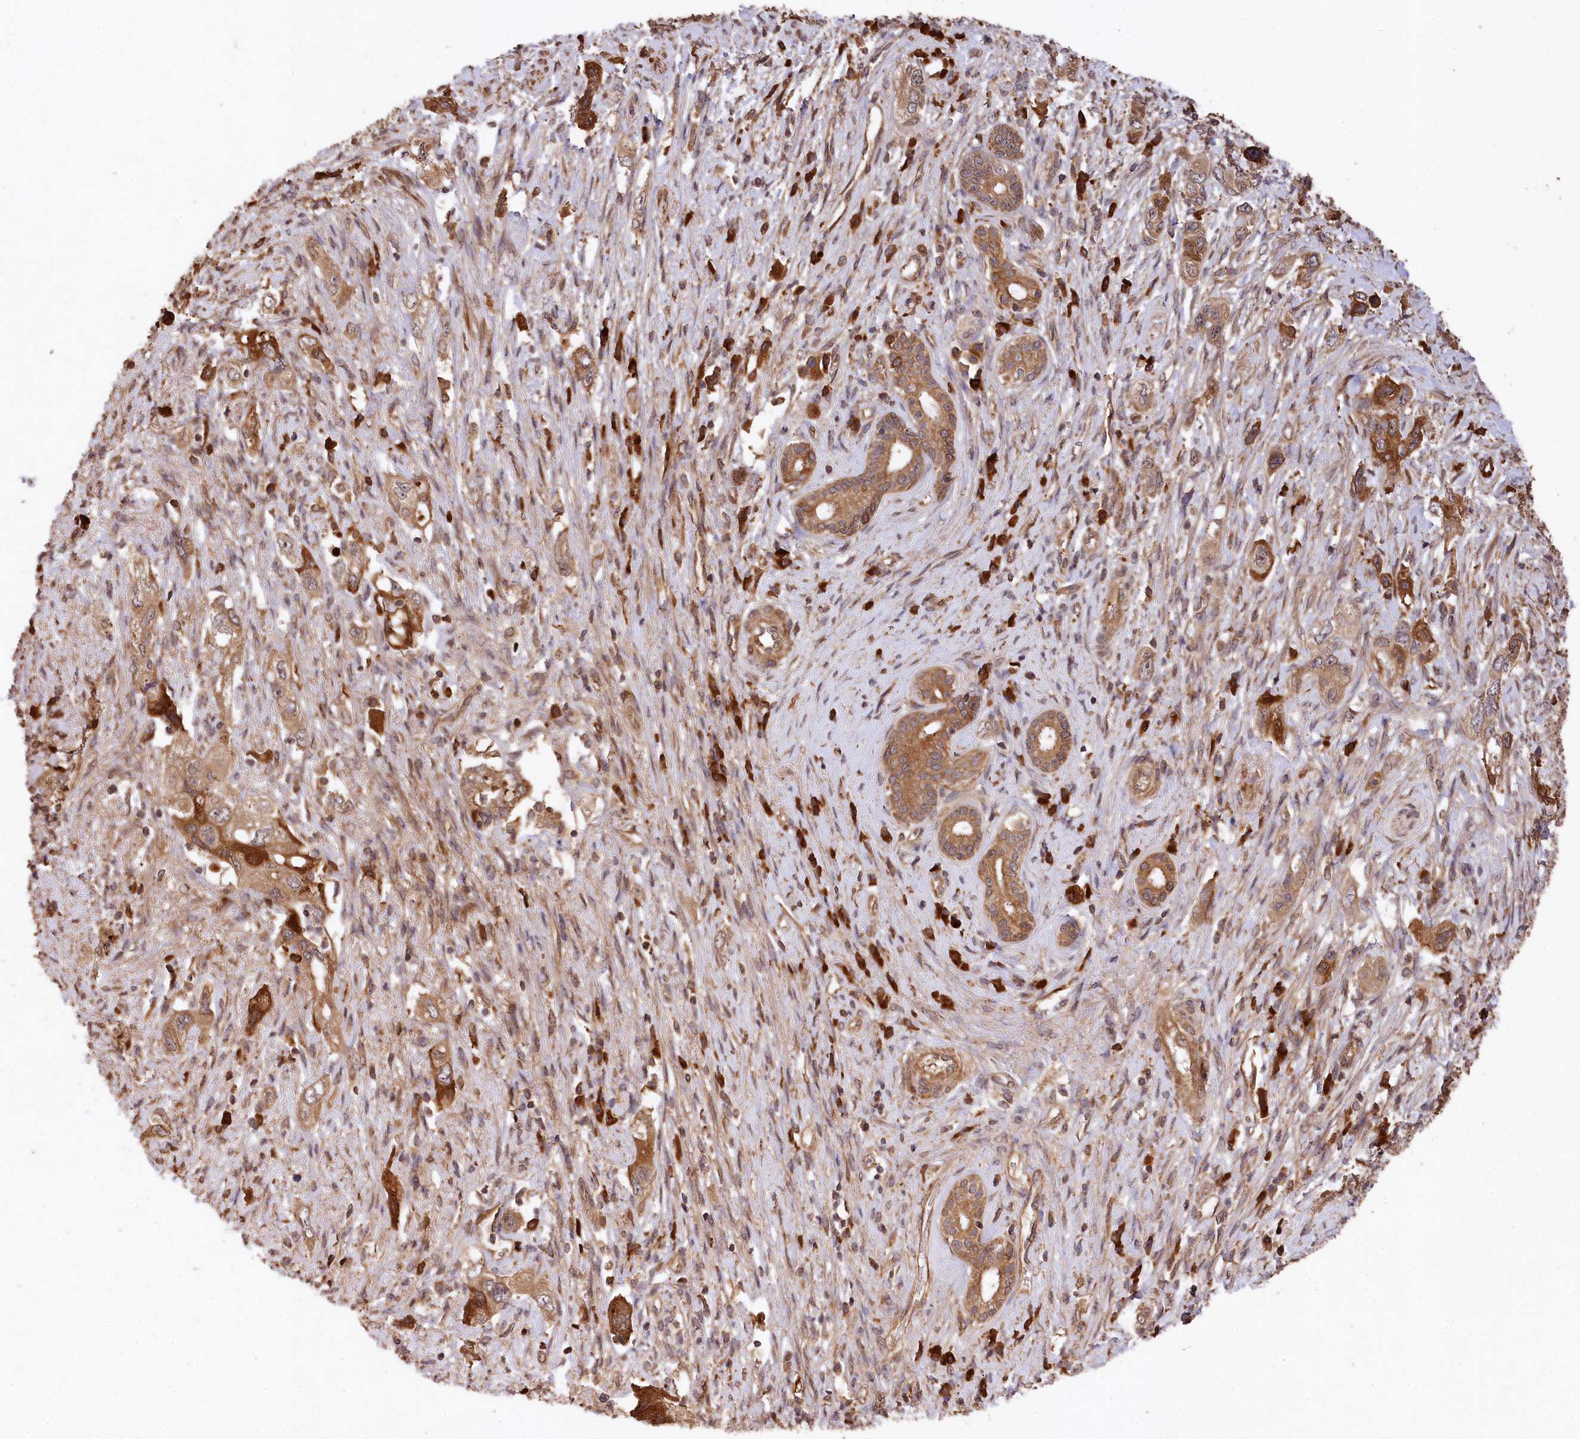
{"staining": {"intensity": "moderate", "quantity": ">75%", "location": "cytoplasmic/membranous"}, "tissue": "pancreatic cancer", "cell_type": "Tumor cells", "image_type": "cancer", "snomed": [{"axis": "morphology", "description": "Adenocarcinoma, NOS"}, {"axis": "topography", "description": "Pancreas"}], "caption": "Protein expression analysis of pancreatic cancer shows moderate cytoplasmic/membranous expression in about >75% of tumor cells. The protein is shown in brown color, while the nuclei are stained blue.", "gene": "MCF2L2", "patient": {"sex": "female", "age": 73}}